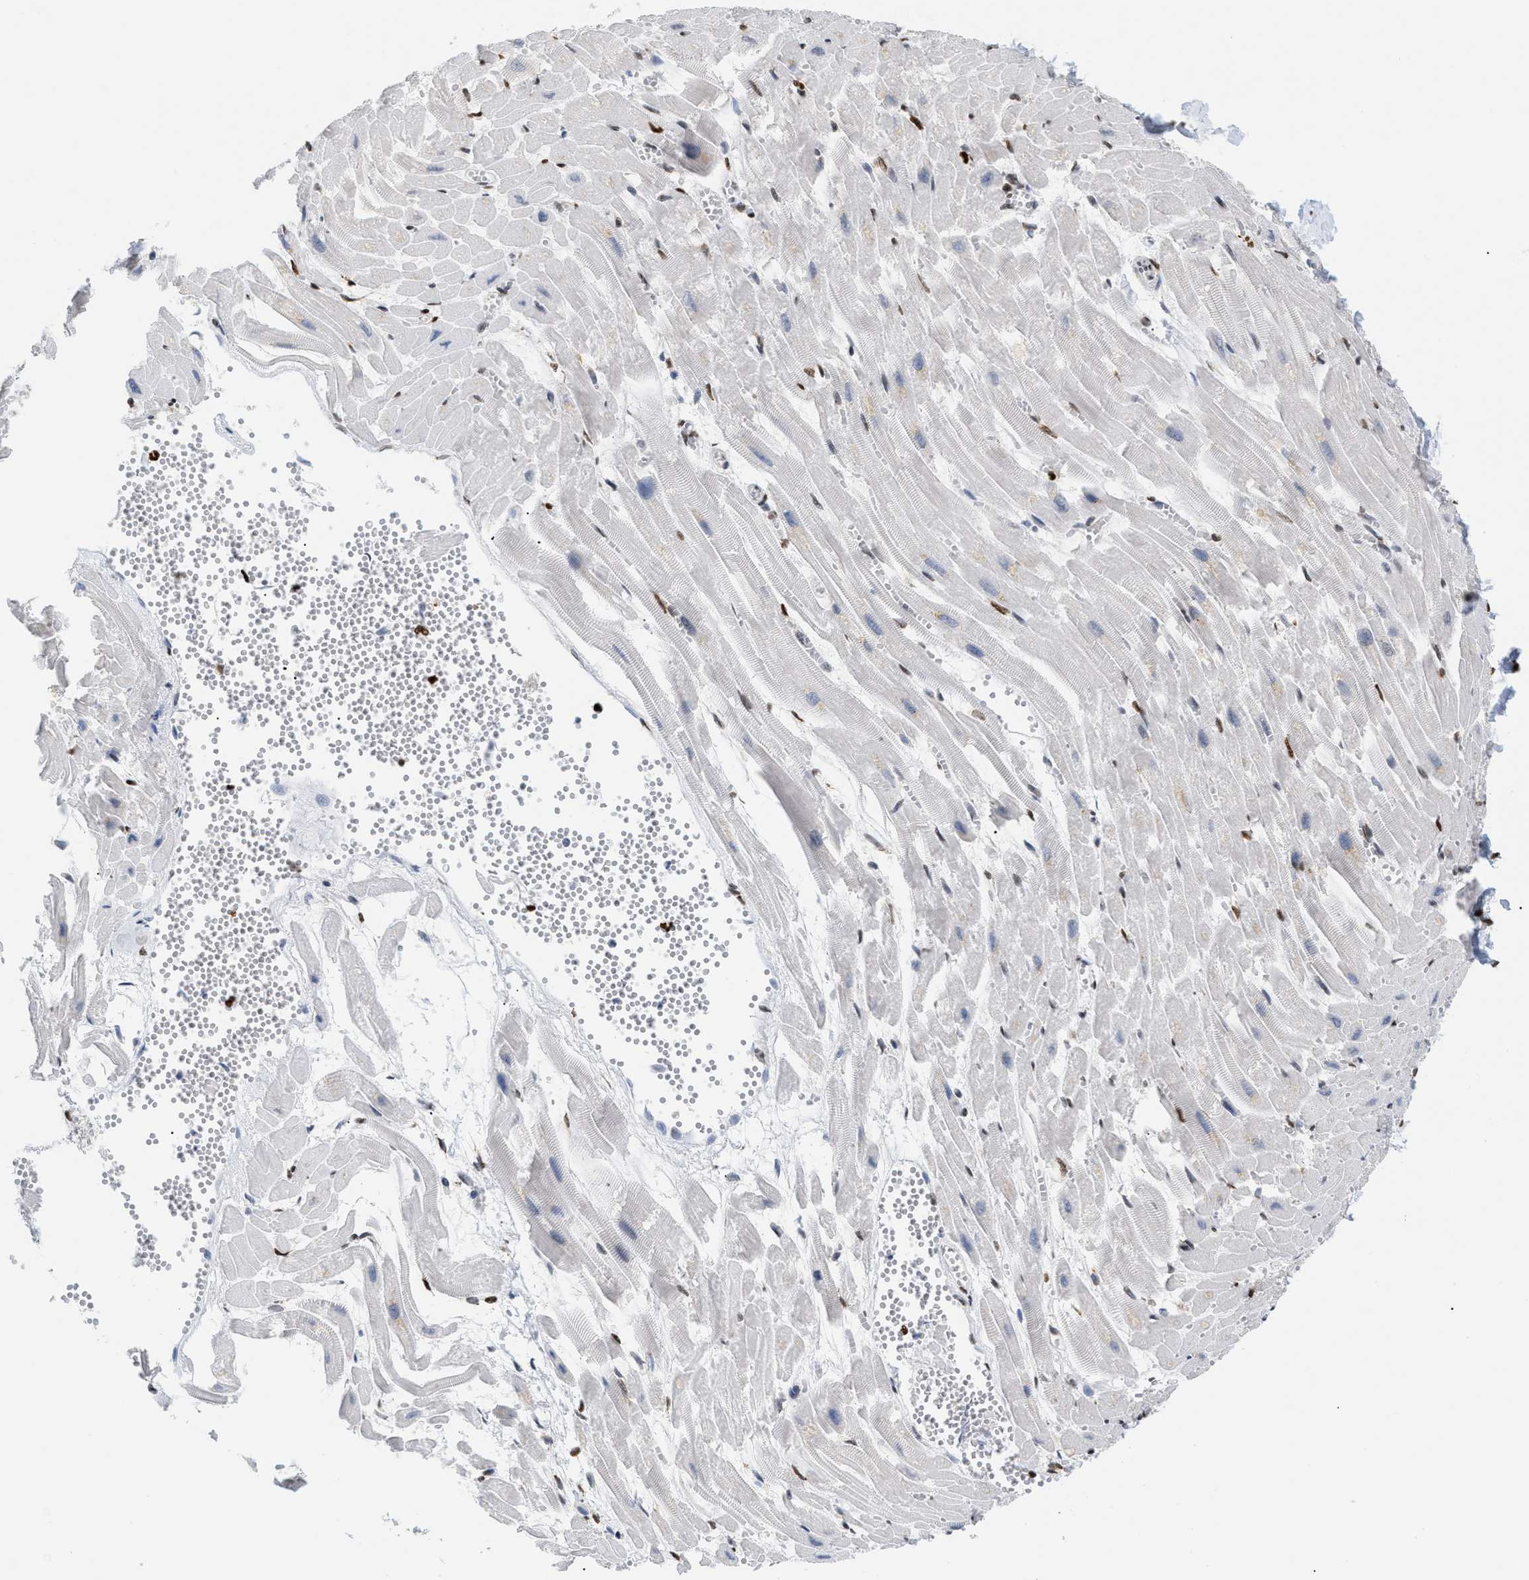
{"staining": {"intensity": "moderate", "quantity": "25%-75%", "location": "nuclear"}, "tissue": "heart muscle", "cell_type": "Cardiomyocytes", "image_type": "normal", "snomed": [{"axis": "morphology", "description": "Normal tissue, NOS"}, {"axis": "topography", "description": "Heart"}], "caption": "Immunohistochemistry (IHC) (DAB (3,3'-diaminobenzidine)) staining of unremarkable human heart muscle demonstrates moderate nuclear protein expression in approximately 25%-75% of cardiomyocytes.", "gene": "HMGN2", "patient": {"sex": "female", "age": 19}}